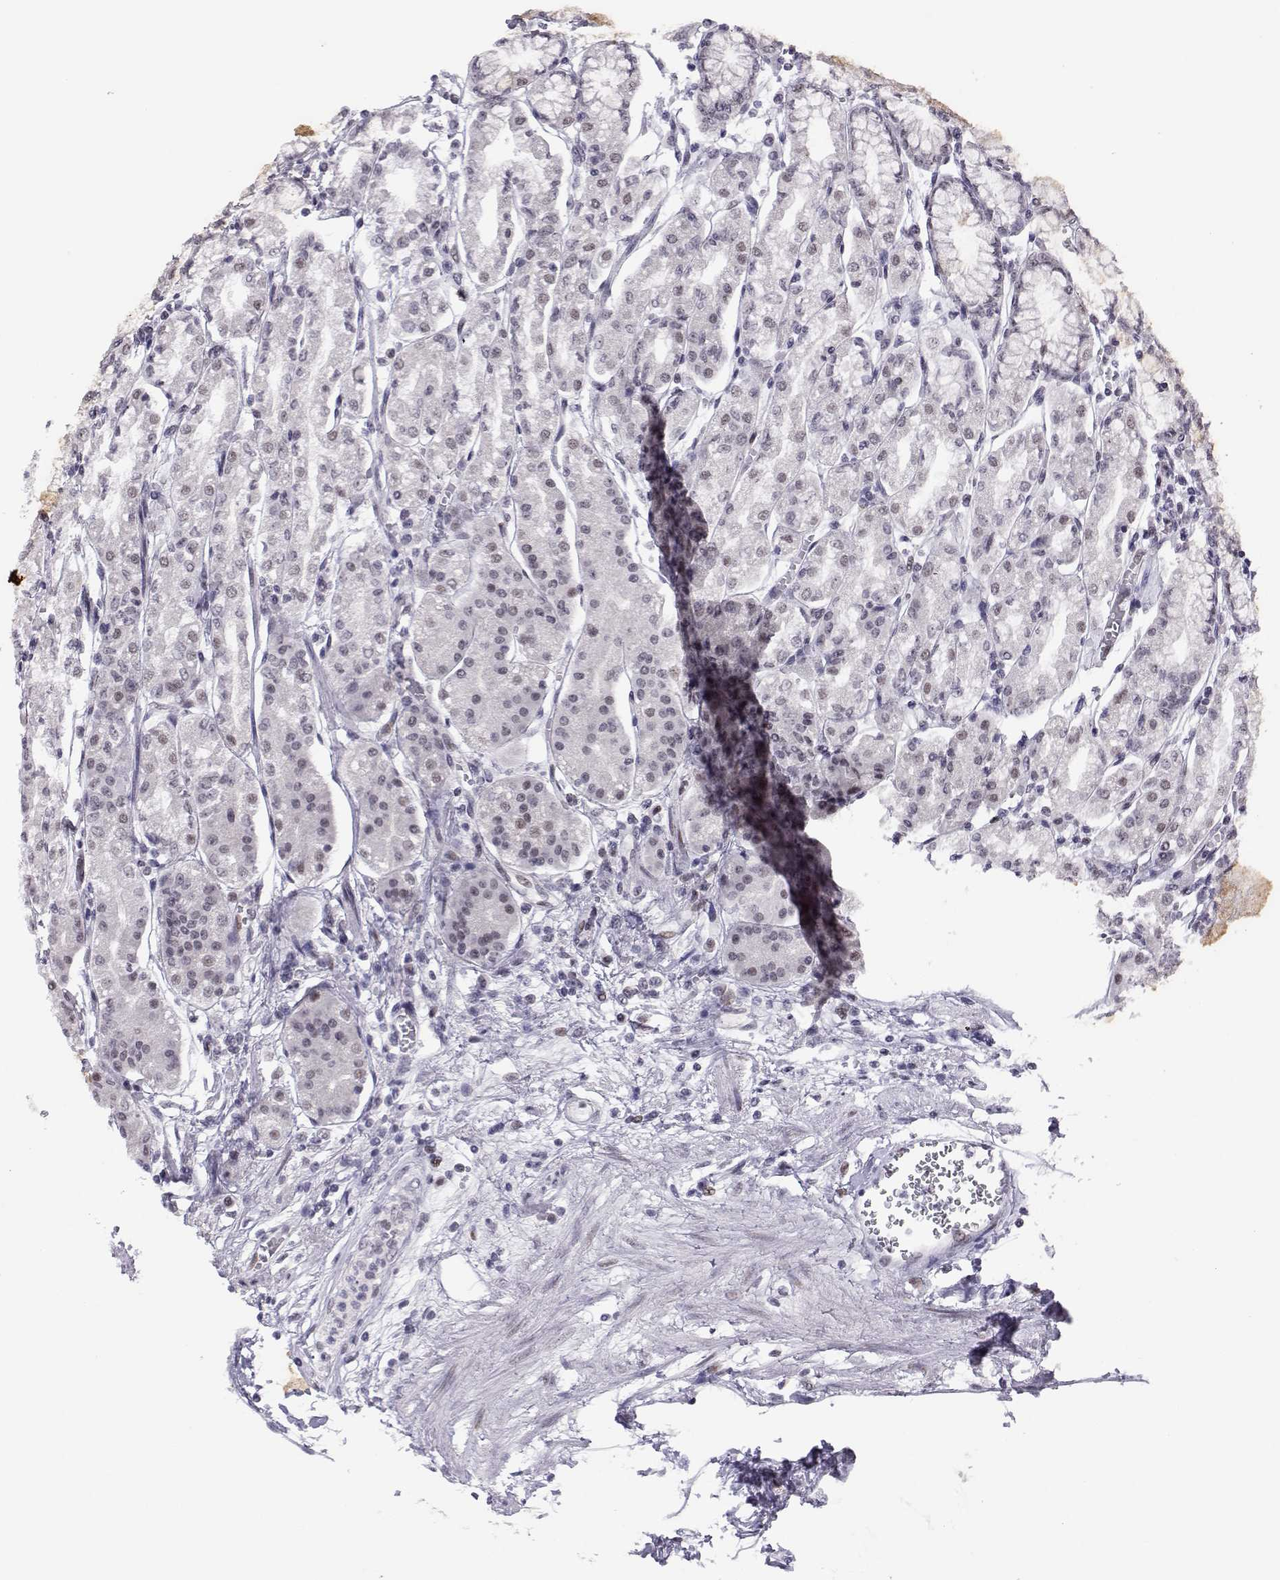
{"staining": {"intensity": "negative", "quantity": "none", "location": "none"}, "tissue": "stomach", "cell_type": "Glandular cells", "image_type": "normal", "snomed": [{"axis": "morphology", "description": "Normal tissue, NOS"}, {"axis": "topography", "description": "Skeletal muscle"}, {"axis": "topography", "description": "Stomach"}], "caption": "DAB (3,3'-diaminobenzidine) immunohistochemical staining of normal human stomach shows no significant staining in glandular cells. The staining is performed using DAB (3,3'-diaminobenzidine) brown chromogen with nuclei counter-stained in using hematoxylin.", "gene": "SIX6", "patient": {"sex": "female", "age": 57}}